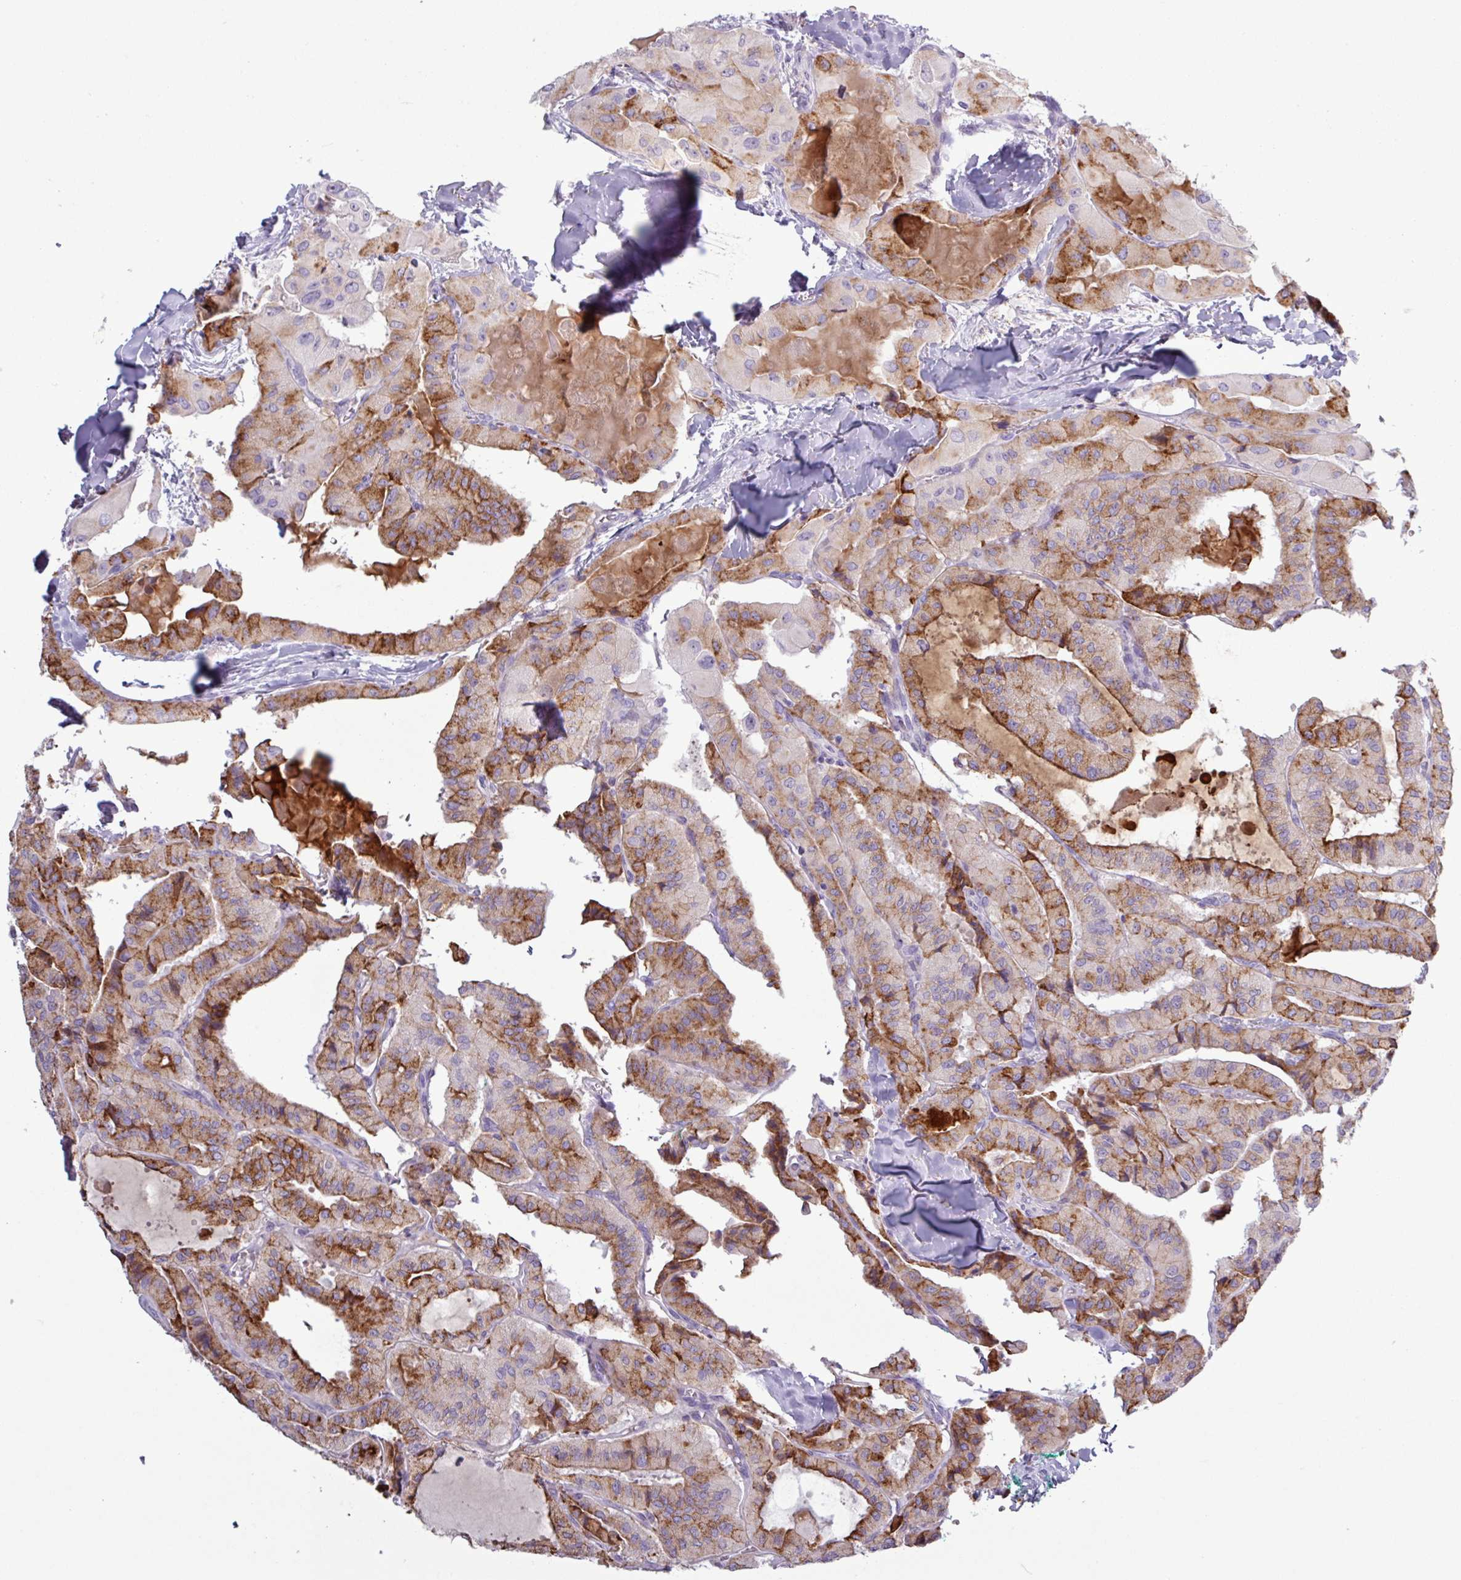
{"staining": {"intensity": "moderate", "quantity": "25%-75%", "location": "cytoplasmic/membranous"}, "tissue": "thyroid cancer", "cell_type": "Tumor cells", "image_type": "cancer", "snomed": [{"axis": "morphology", "description": "Normal tissue, NOS"}, {"axis": "morphology", "description": "Papillary adenocarcinoma, NOS"}, {"axis": "topography", "description": "Thyroid gland"}], "caption": "Protein positivity by IHC shows moderate cytoplasmic/membranous expression in about 25%-75% of tumor cells in thyroid cancer (papillary adenocarcinoma).", "gene": "C4B", "patient": {"sex": "female", "age": 59}}